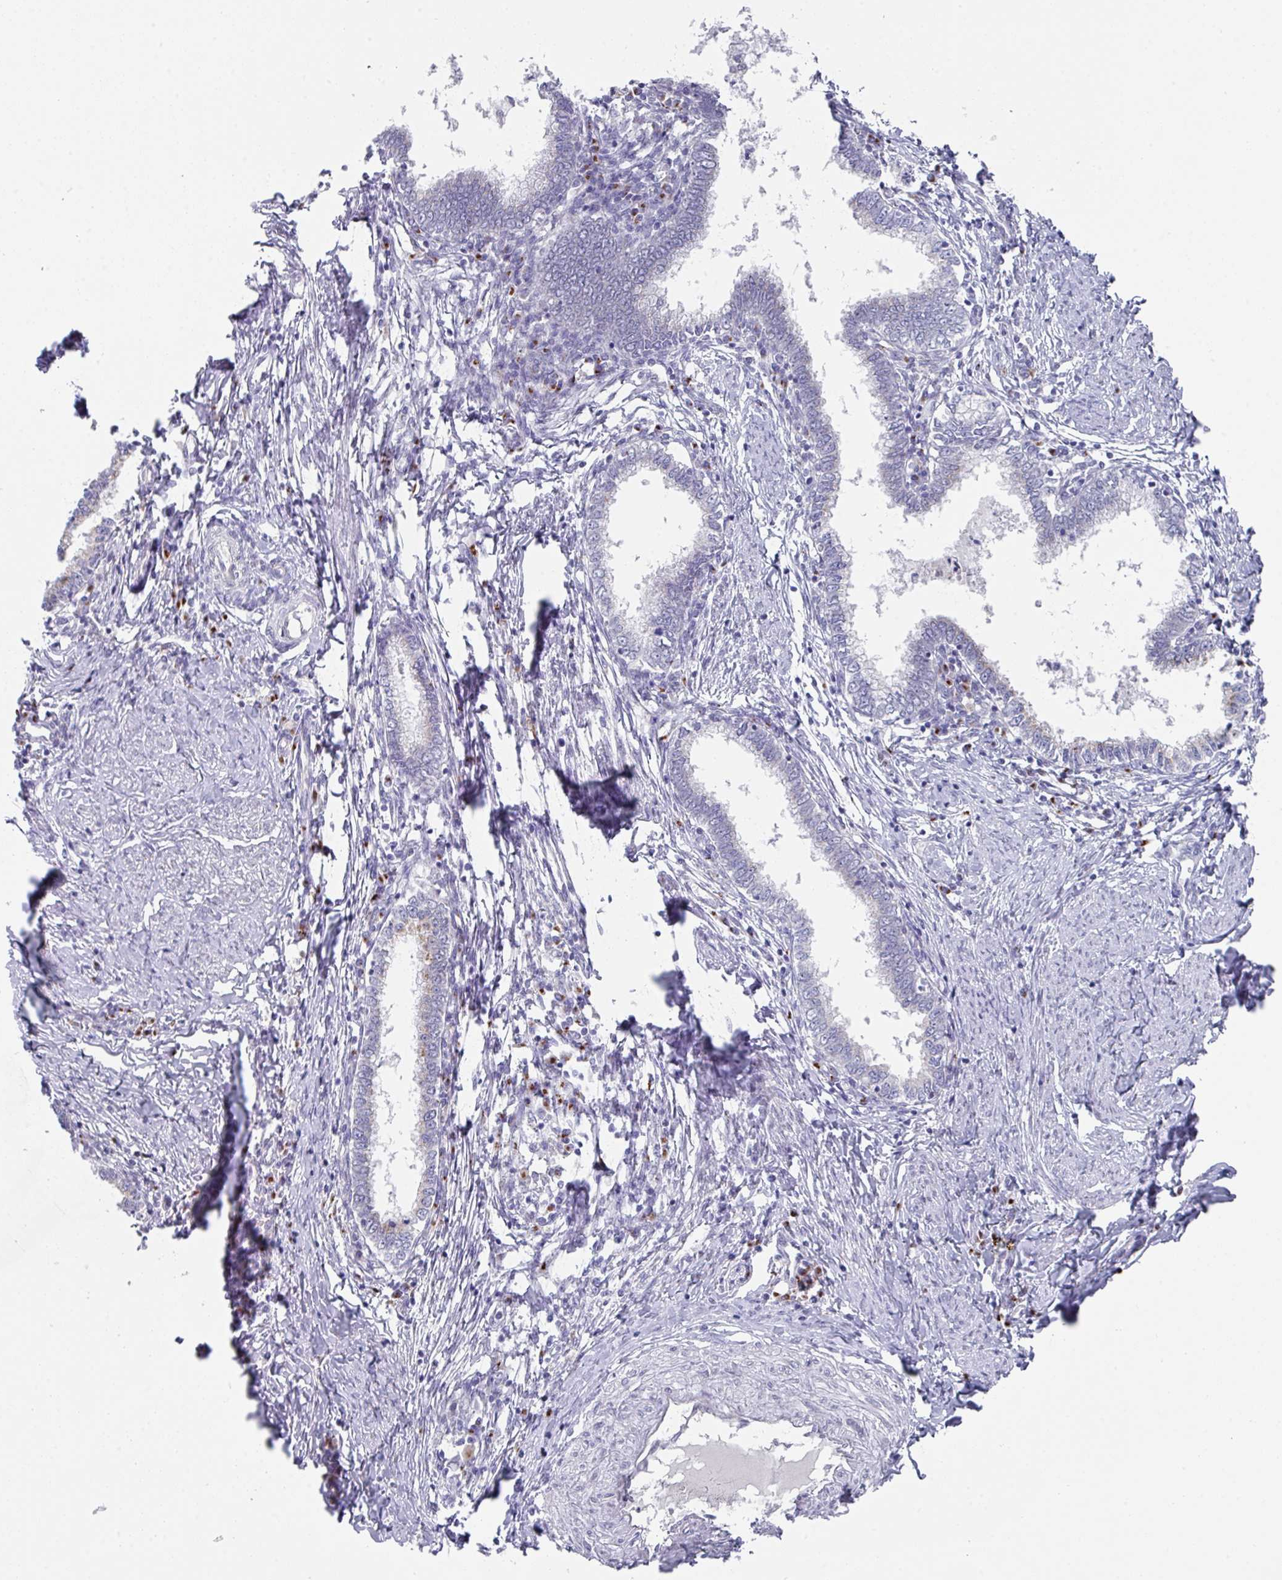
{"staining": {"intensity": "negative", "quantity": "none", "location": "none"}, "tissue": "cervical cancer", "cell_type": "Tumor cells", "image_type": "cancer", "snomed": [{"axis": "morphology", "description": "Adenocarcinoma, NOS"}, {"axis": "topography", "description": "Cervix"}], "caption": "Immunohistochemistry of adenocarcinoma (cervical) demonstrates no staining in tumor cells.", "gene": "VKORC1L1", "patient": {"sex": "female", "age": 36}}